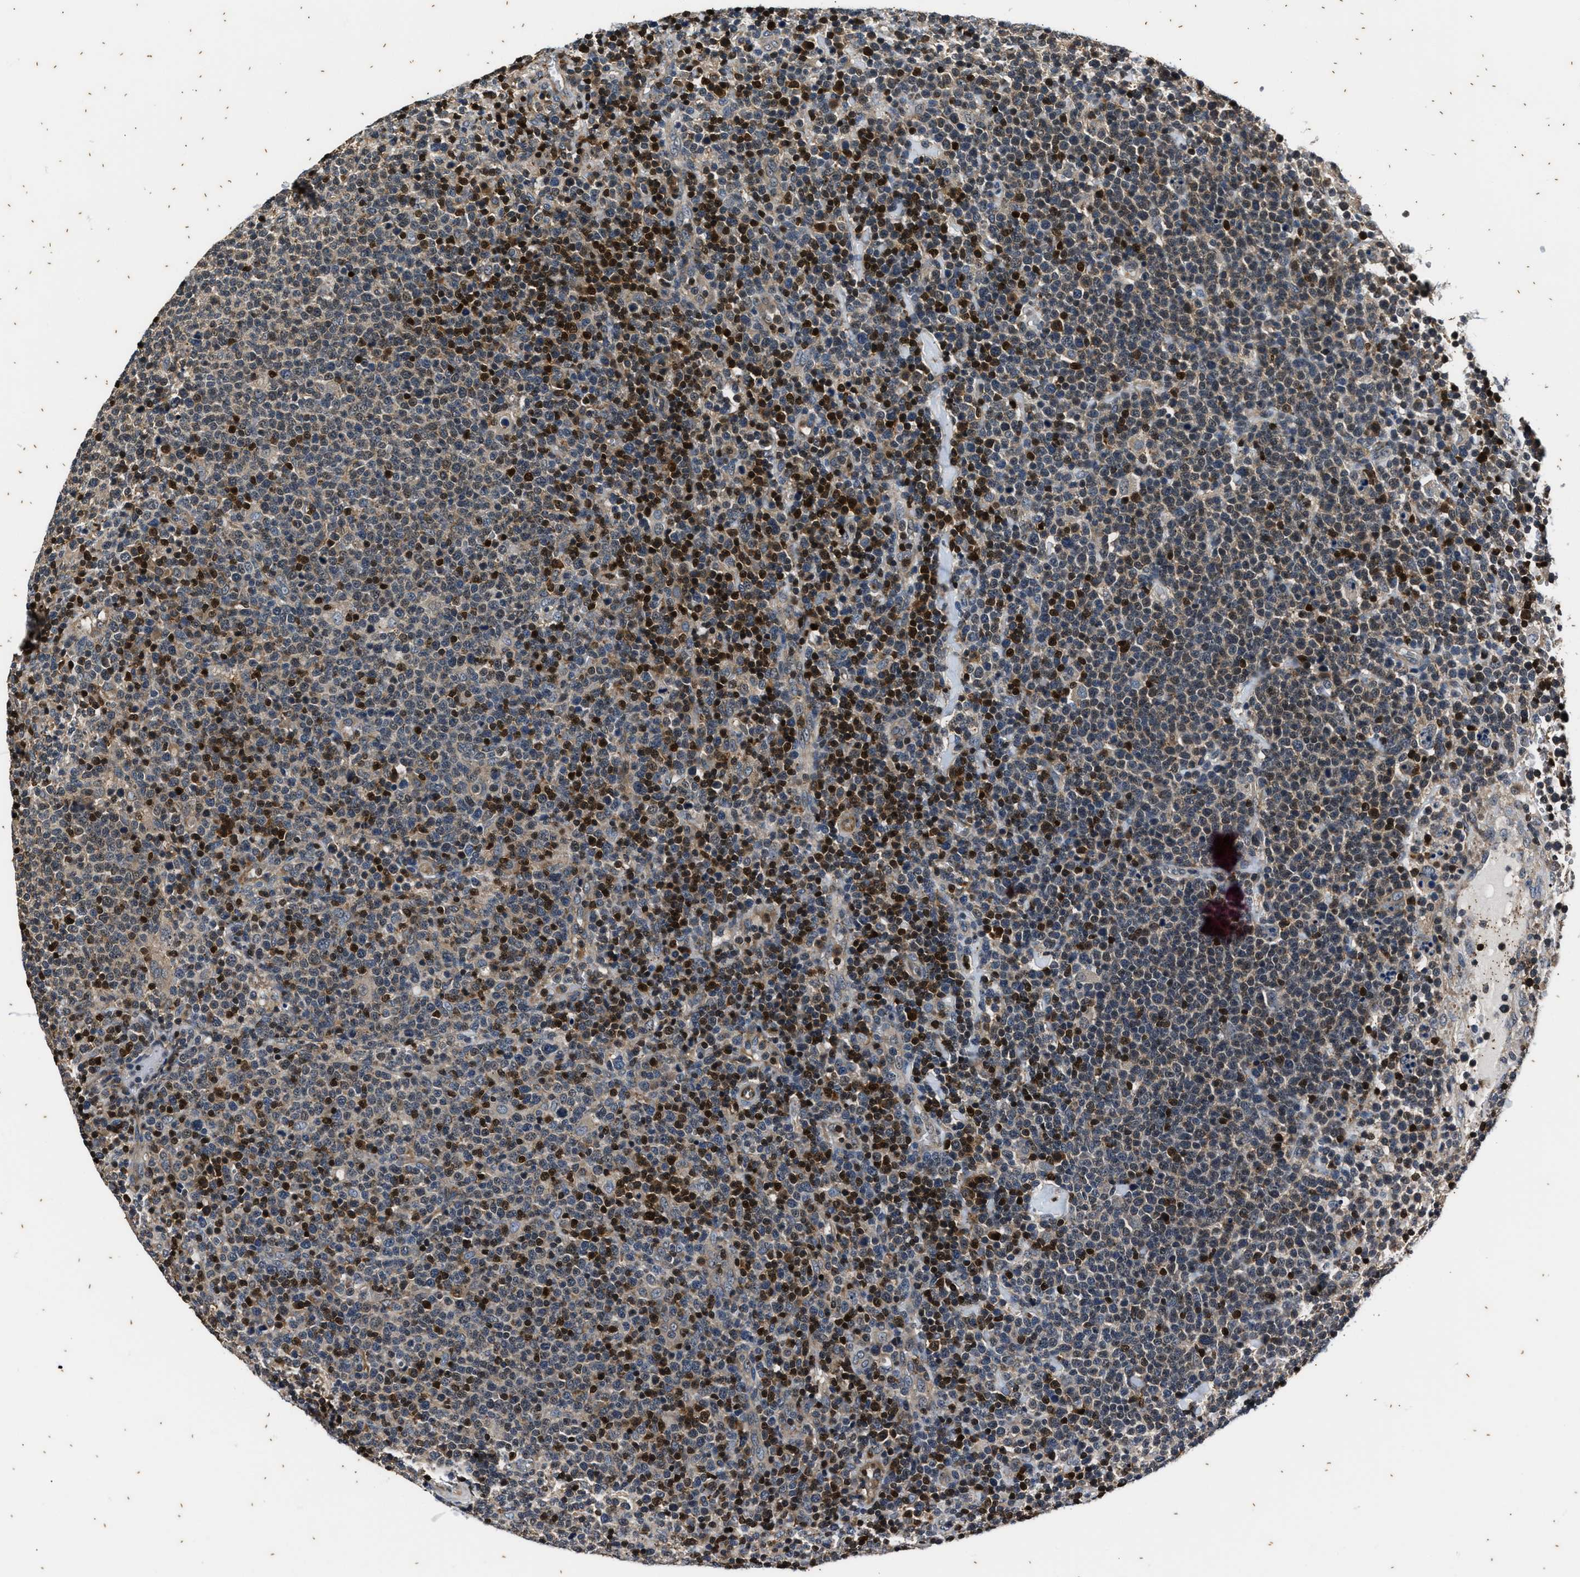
{"staining": {"intensity": "moderate", "quantity": "25%-75%", "location": "nuclear"}, "tissue": "lymphoma", "cell_type": "Tumor cells", "image_type": "cancer", "snomed": [{"axis": "morphology", "description": "Malignant lymphoma, non-Hodgkin's type, High grade"}, {"axis": "topography", "description": "Lymph node"}], "caption": "Protein analysis of malignant lymphoma, non-Hodgkin's type (high-grade) tissue shows moderate nuclear staining in about 25%-75% of tumor cells.", "gene": "PTPN7", "patient": {"sex": "male", "age": 61}}